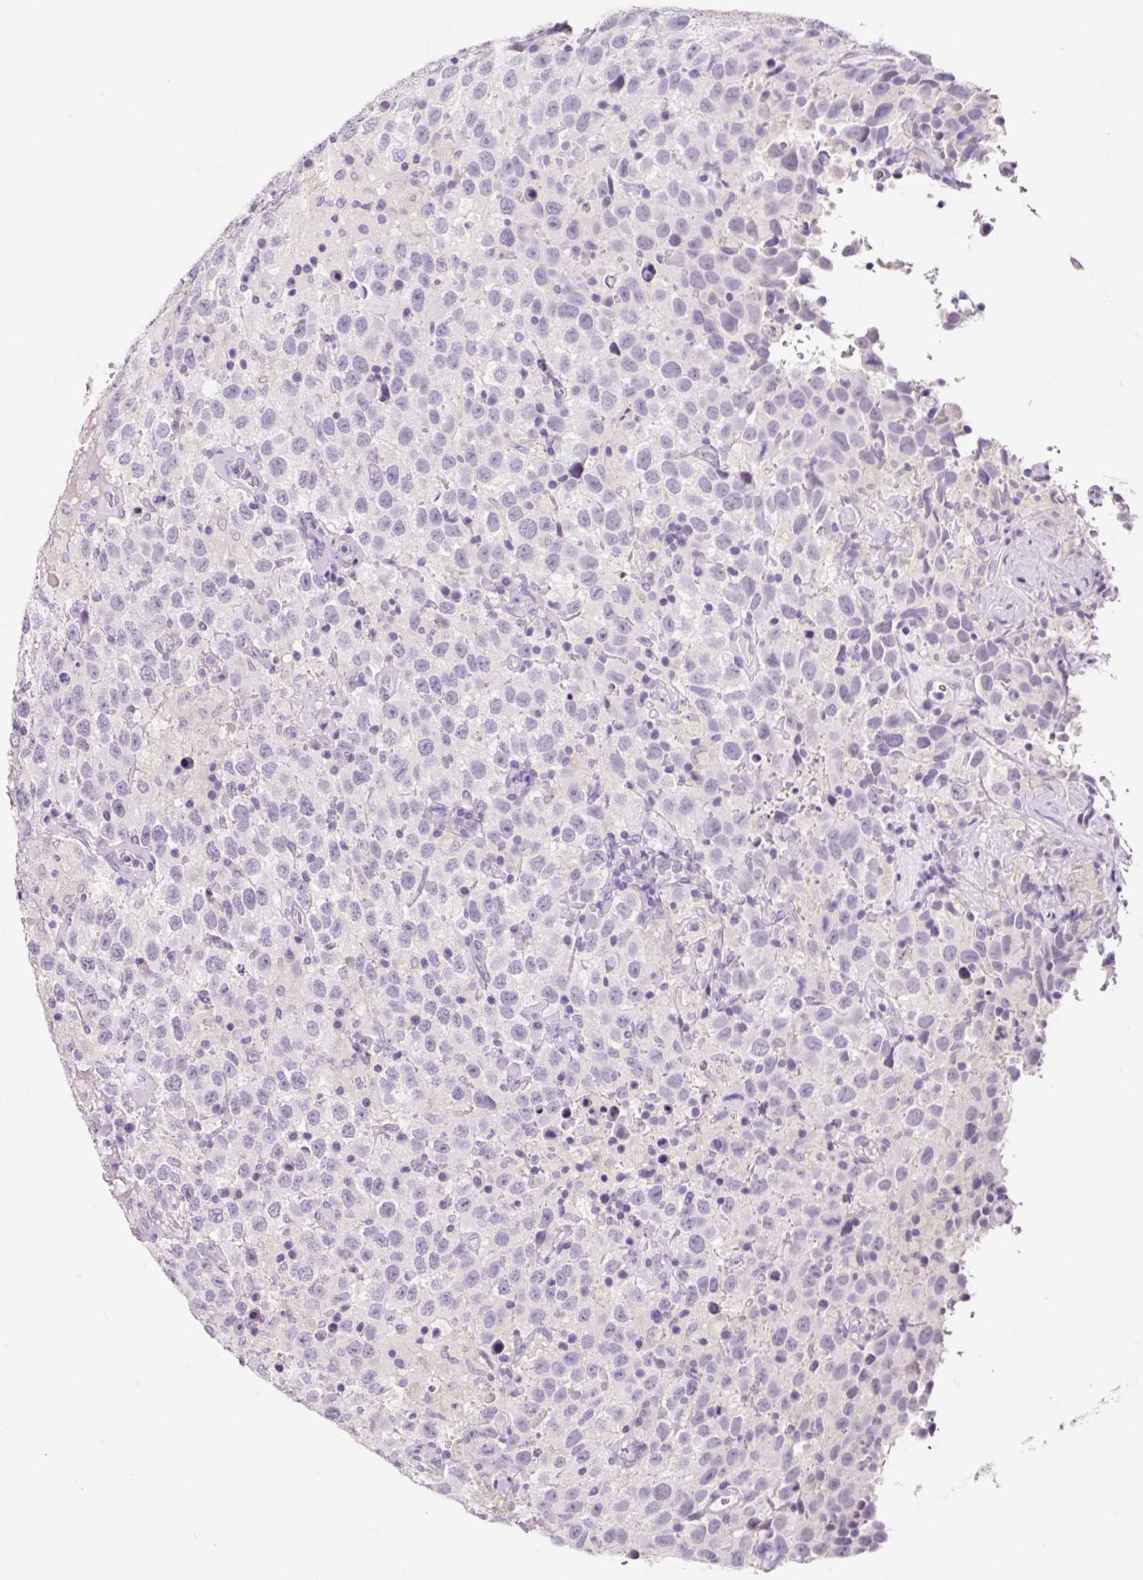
{"staining": {"intensity": "negative", "quantity": "none", "location": "none"}, "tissue": "testis cancer", "cell_type": "Tumor cells", "image_type": "cancer", "snomed": [{"axis": "morphology", "description": "Seminoma, NOS"}, {"axis": "topography", "description": "Testis"}], "caption": "The micrograph shows no significant expression in tumor cells of testis cancer.", "gene": "SYP", "patient": {"sex": "male", "age": 41}}